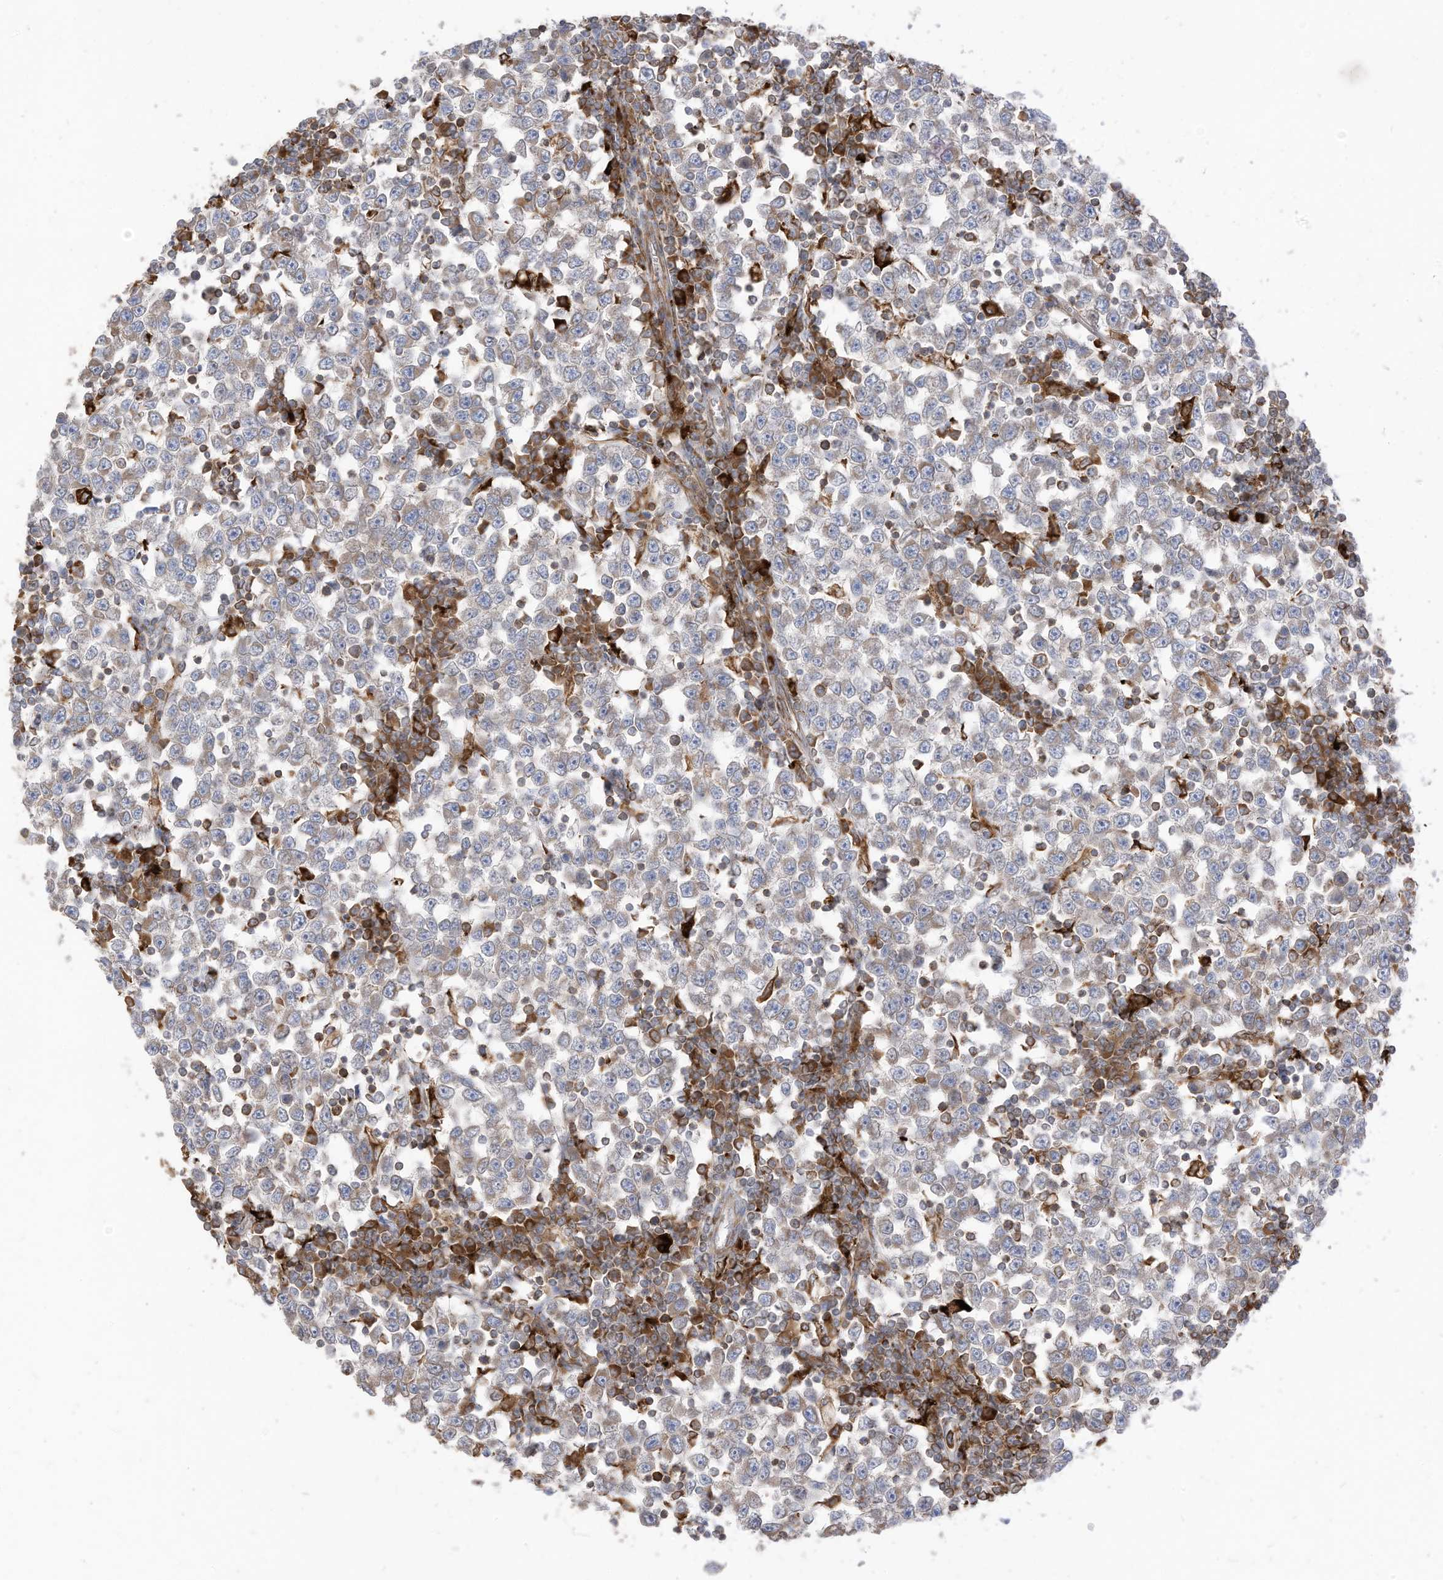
{"staining": {"intensity": "weak", "quantity": "<25%", "location": "cytoplasmic/membranous"}, "tissue": "testis cancer", "cell_type": "Tumor cells", "image_type": "cancer", "snomed": [{"axis": "morphology", "description": "Seminoma, NOS"}, {"axis": "topography", "description": "Testis"}], "caption": "Protein analysis of testis seminoma exhibits no significant expression in tumor cells.", "gene": "TRNAU1AP", "patient": {"sex": "male", "age": 65}}